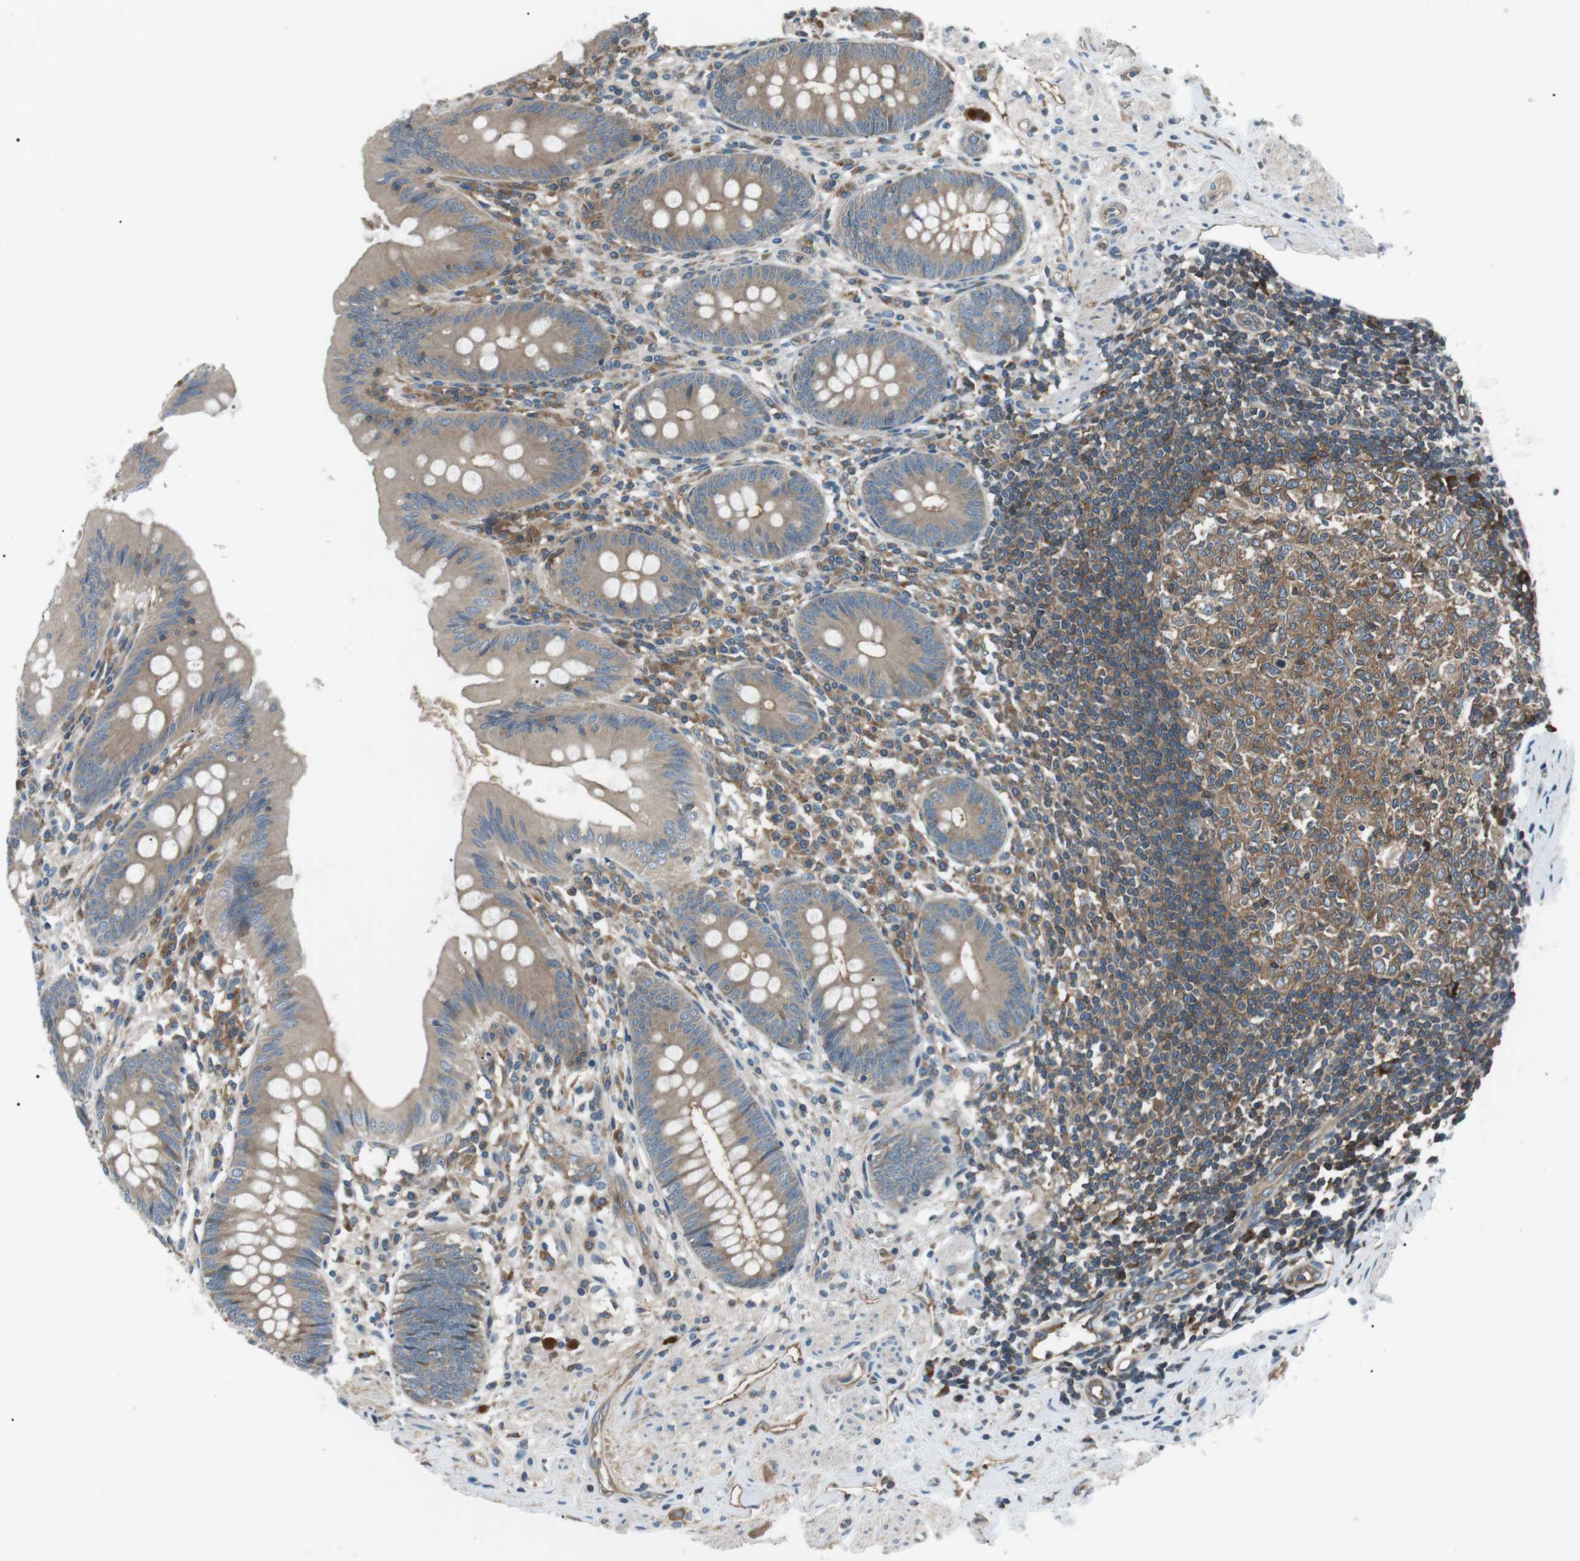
{"staining": {"intensity": "weak", "quantity": ">75%", "location": "cytoplasmic/membranous"}, "tissue": "appendix", "cell_type": "Glandular cells", "image_type": "normal", "snomed": [{"axis": "morphology", "description": "Normal tissue, NOS"}, {"axis": "topography", "description": "Appendix"}], "caption": "This image displays benign appendix stained with IHC to label a protein in brown. The cytoplasmic/membranous of glandular cells show weak positivity for the protein. Nuclei are counter-stained blue.", "gene": "GPR161", "patient": {"sex": "male", "age": 56}}